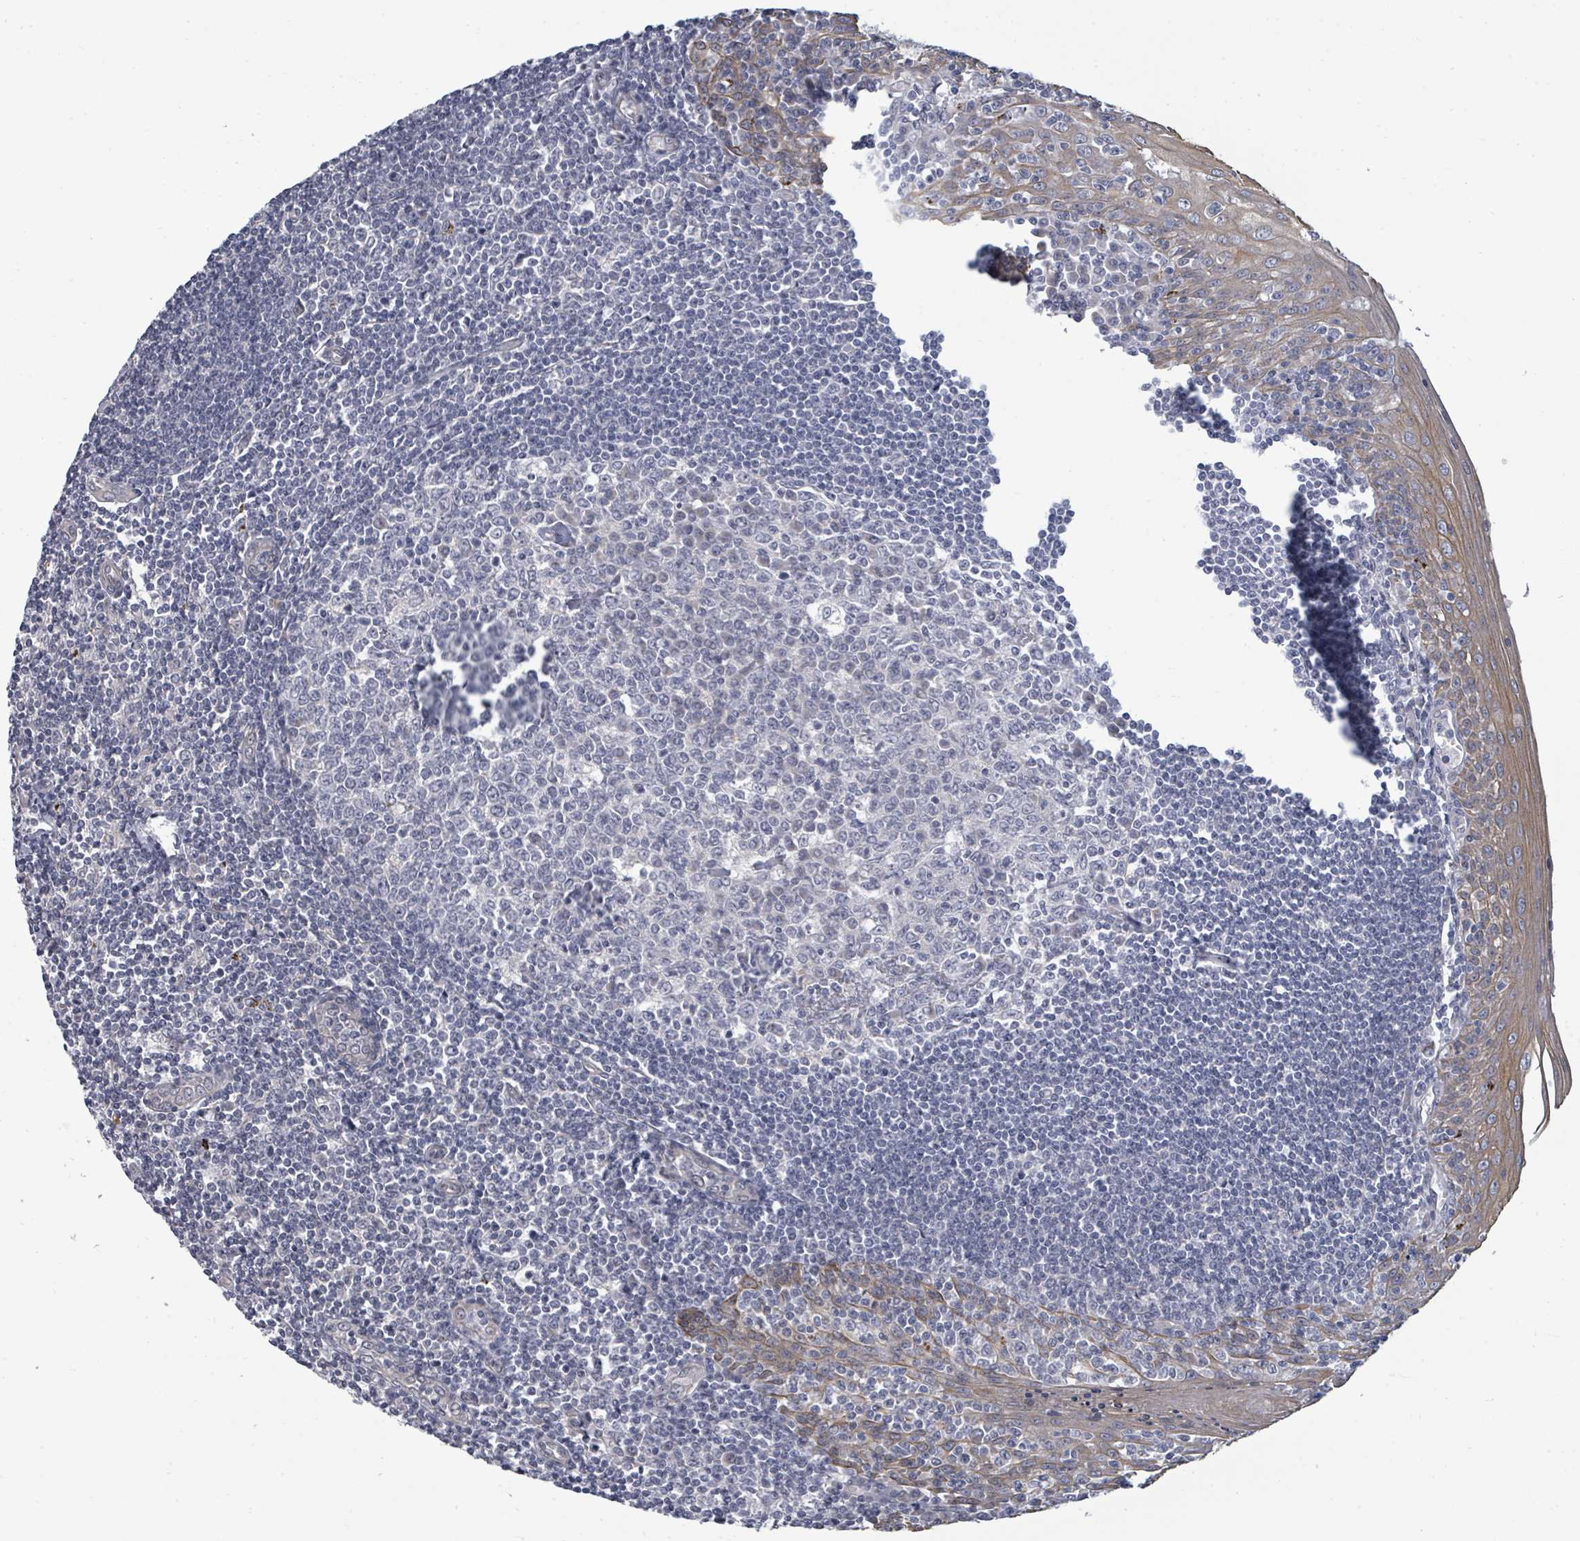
{"staining": {"intensity": "negative", "quantity": "none", "location": "none"}, "tissue": "tonsil", "cell_type": "Germinal center cells", "image_type": "normal", "snomed": [{"axis": "morphology", "description": "Normal tissue, NOS"}, {"axis": "topography", "description": "Tonsil"}], "caption": "This is an immunohistochemistry (IHC) micrograph of normal tonsil. There is no staining in germinal center cells.", "gene": "ASB12", "patient": {"sex": "male", "age": 27}}